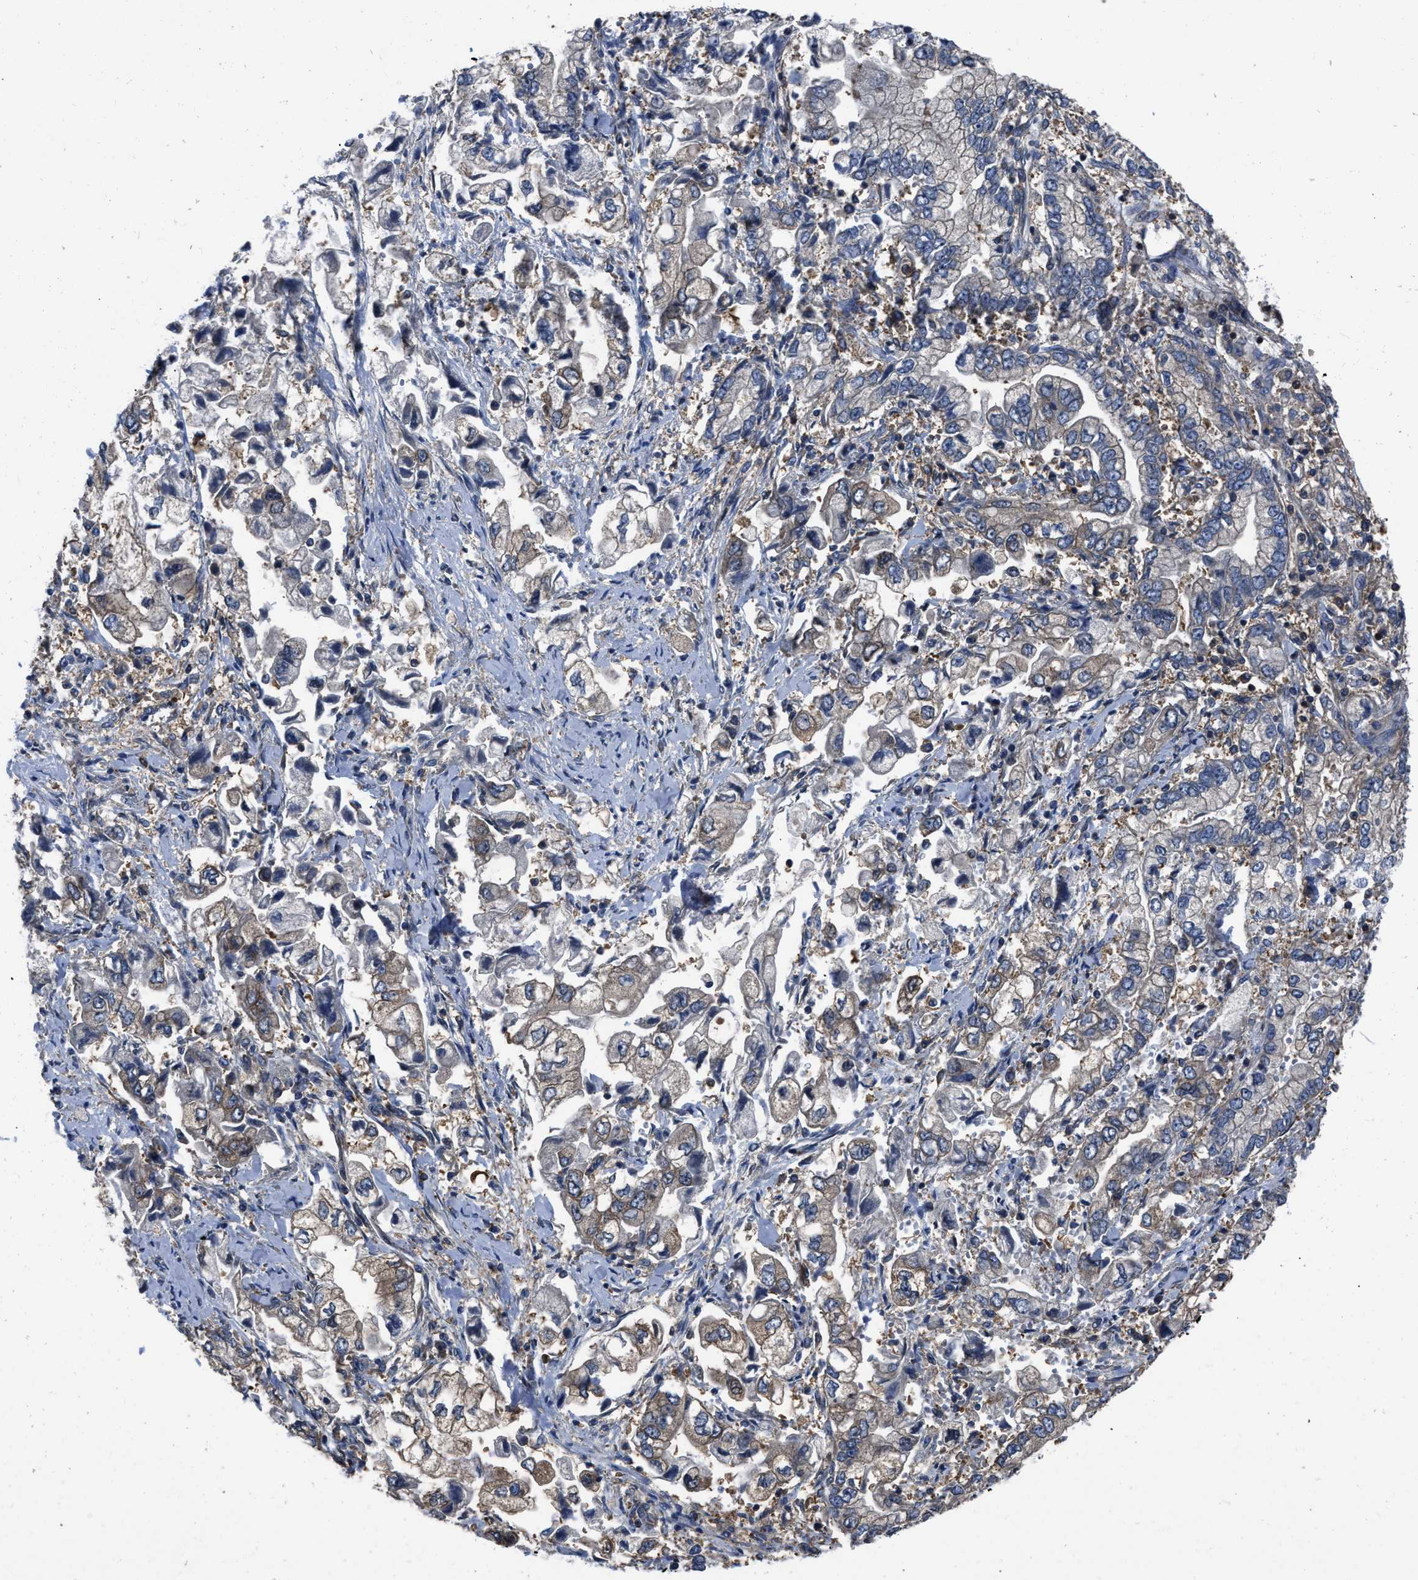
{"staining": {"intensity": "moderate", "quantity": "25%-75%", "location": "cytoplasmic/membranous"}, "tissue": "stomach cancer", "cell_type": "Tumor cells", "image_type": "cancer", "snomed": [{"axis": "morphology", "description": "Normal tissue, NOS"}, {"axis": "morphology", "description": "Adenocarcinoma, NOS"}, {"axis": "topography", "description": "Stomach"}], "caption": "Stomach cancer stained with a protein marker exhibits moderate staining in tumor cells.", "gene": "YARS1", "patient": {"sex": "male", "age": 62}}